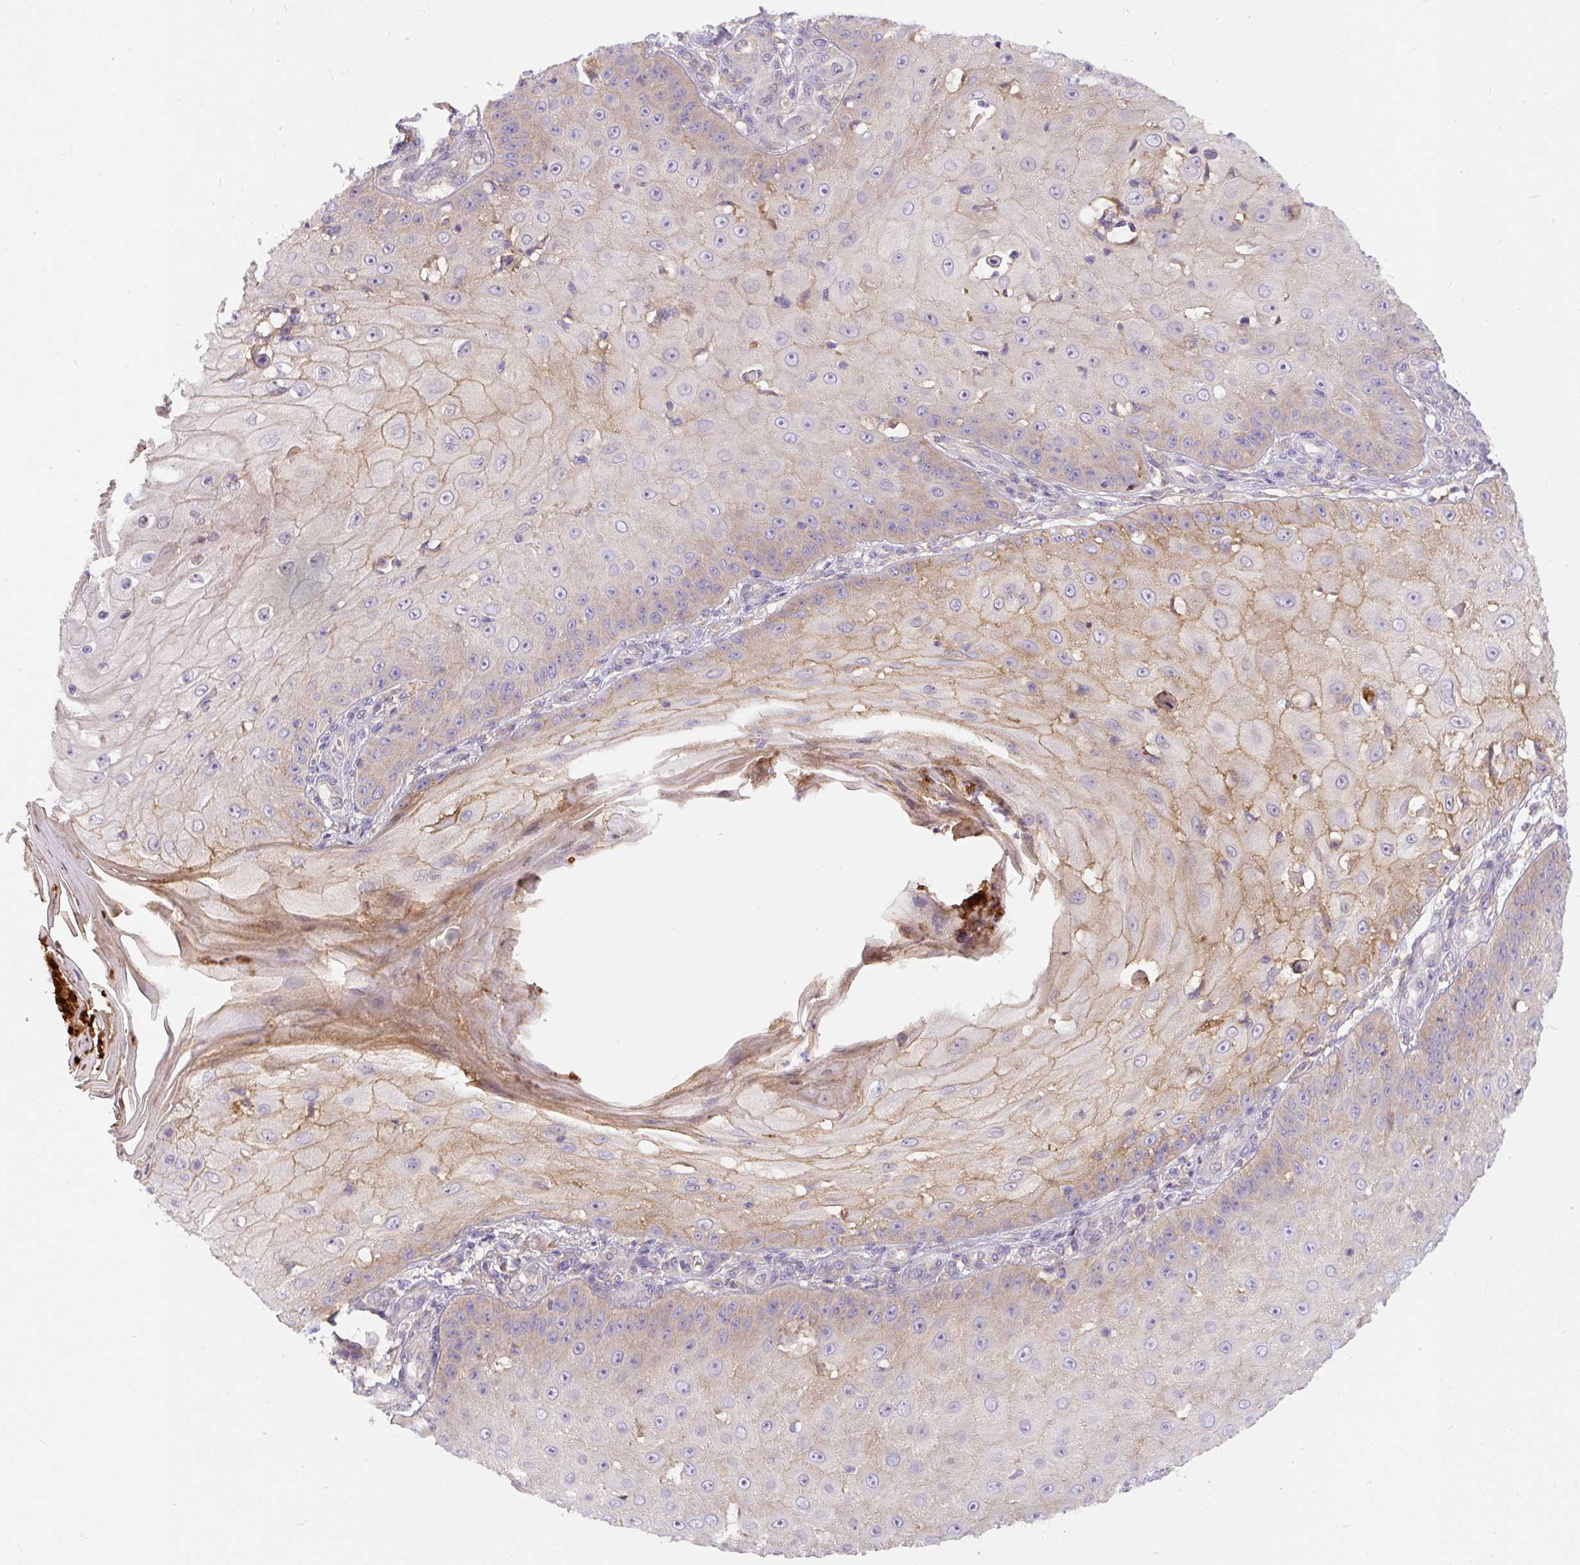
{"staining": {"intensity": "moderate", "quantity": "<25%", "location": "cytoplasmic/membranous"}, "tissue": "skin cancer", "cell_type": "Tumor cells", "image_type": "cancer", "snomed": [{"axis": "morphology", "description": "Squamous cell carcinoma, NOS"}, {"axis": "topography", "description": "Skin"}], "caption": "The histopathology image displays staining of skin squamous cell carcinoma, revealing moderate cytoplasmic/membranous protein staining (brown color) within tumor cells.", "gene": "DAPK1", "patient": {"sex": "male", "age": 70}}